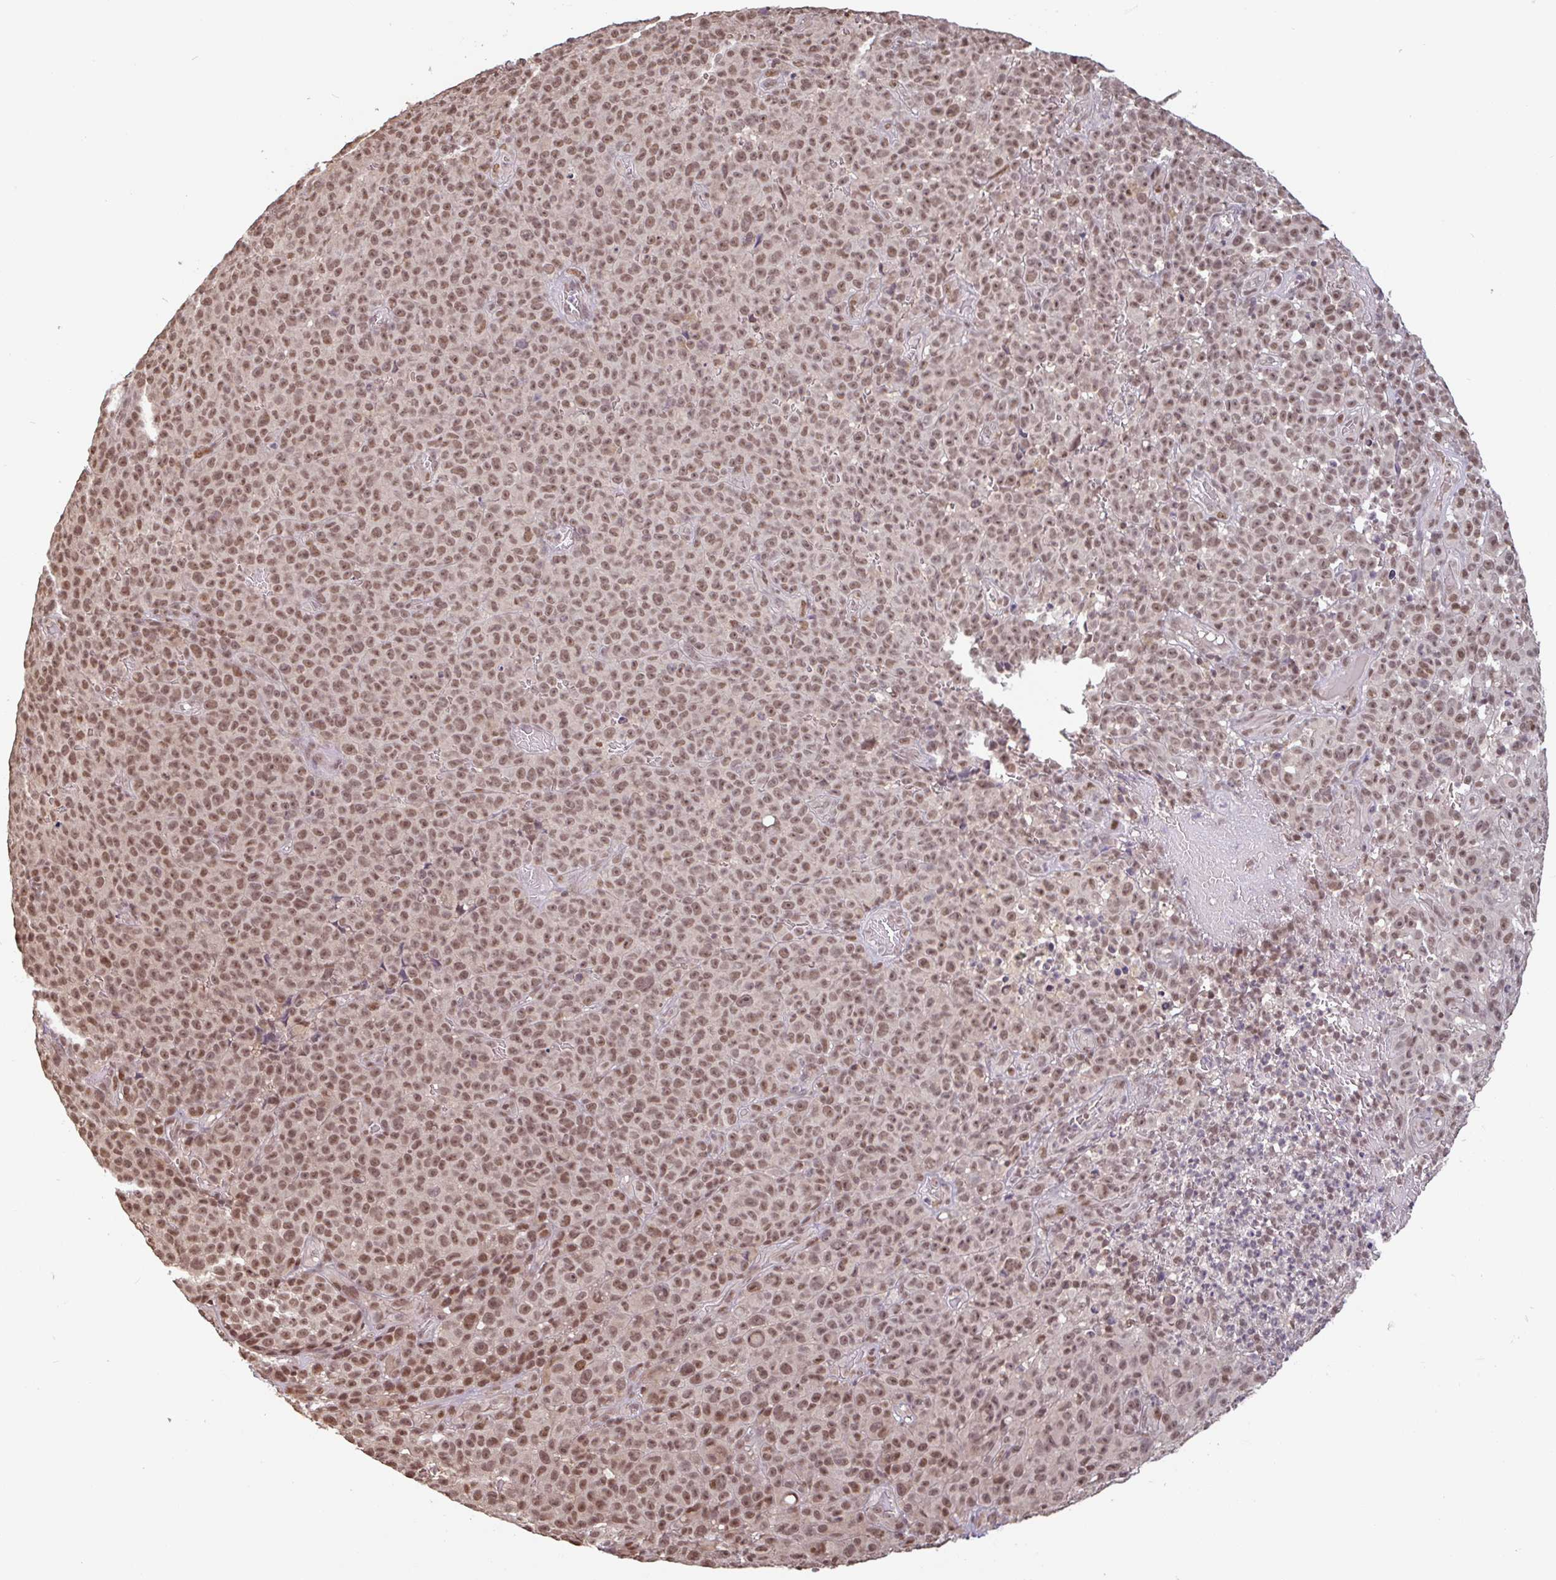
{"staining": {"intensity": "moderate", "quantity": ">75%", "location": "nuclear"}, "tissue": "melanoma", "cell_type": "Tumor cells", "image_type": "cancer", "snomed": [{"axis": "morphology", "description": "Malignant melanoma, NOS"}, {"axis": "topography", "description": "Skin"}], "caption": "Human melanoma stained with a brown dye reveals moderate nuclear positive expression in approximately >75% of tumor cells.", "gene": "DR1", "patient": {"sex": "female", "age": 82}}